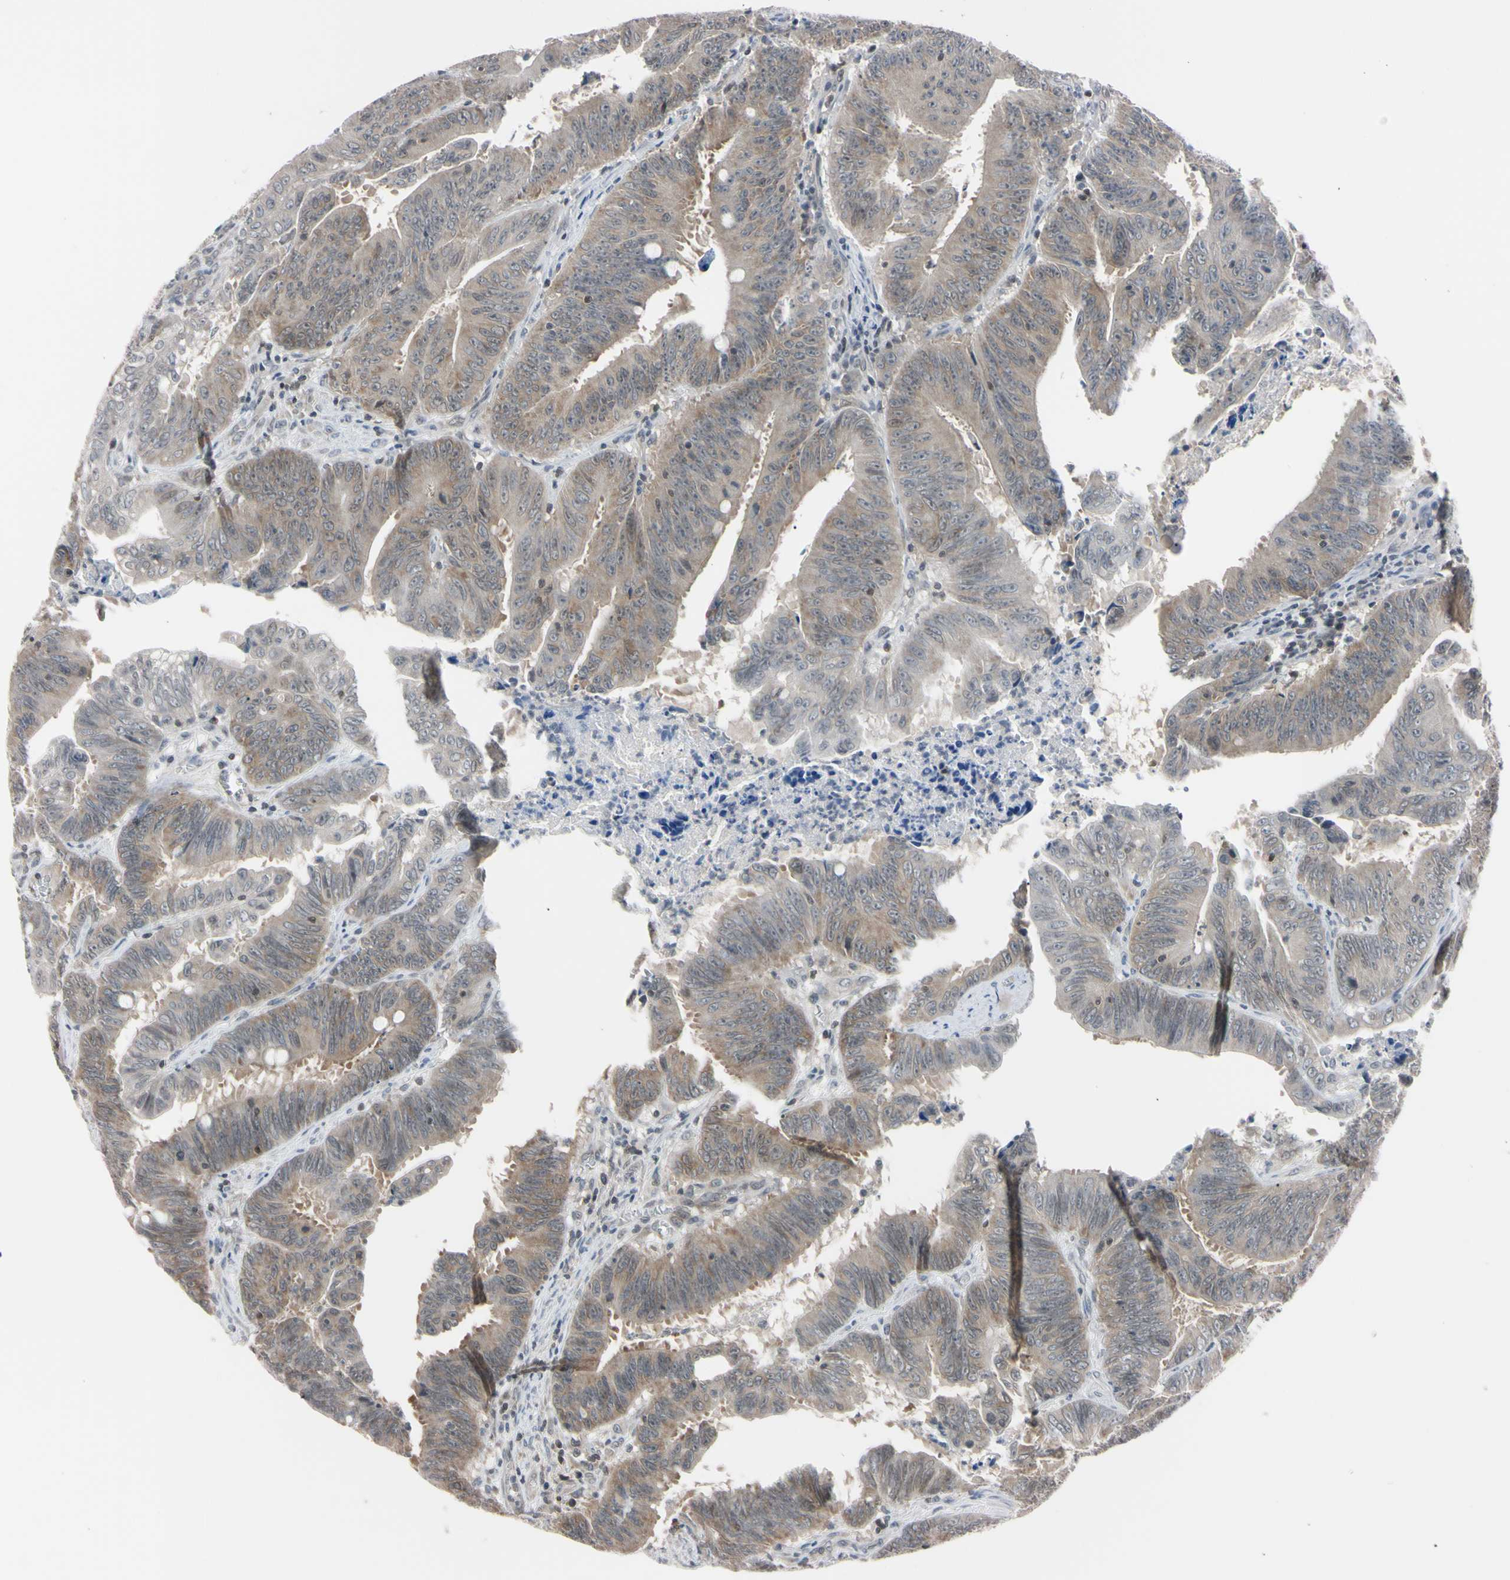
{"staining": {"intensity": "weak", "quantity": "25%-75%", "location": "cytoplasmic/membranous"}, "tissue": "colorectal cancer", "cell_type": "Tumor cells", "image_type": "cancer", "snomed": [{"axis": "morphology", "description": "Adenocarcinoma, NOS"}, {"axis": "topography", "description": "Colon"}], "caption": "Immunohistochemistry (IHC) image of colorectal adenocarcinoma stained for a protein (brown), which demonstrates low levels of weak cytoplasmic/membranous staining in approximately 25%-75% of tumor cells.", "gene": "UBE2I", "patient": {"sex": "male", "age": 45}}